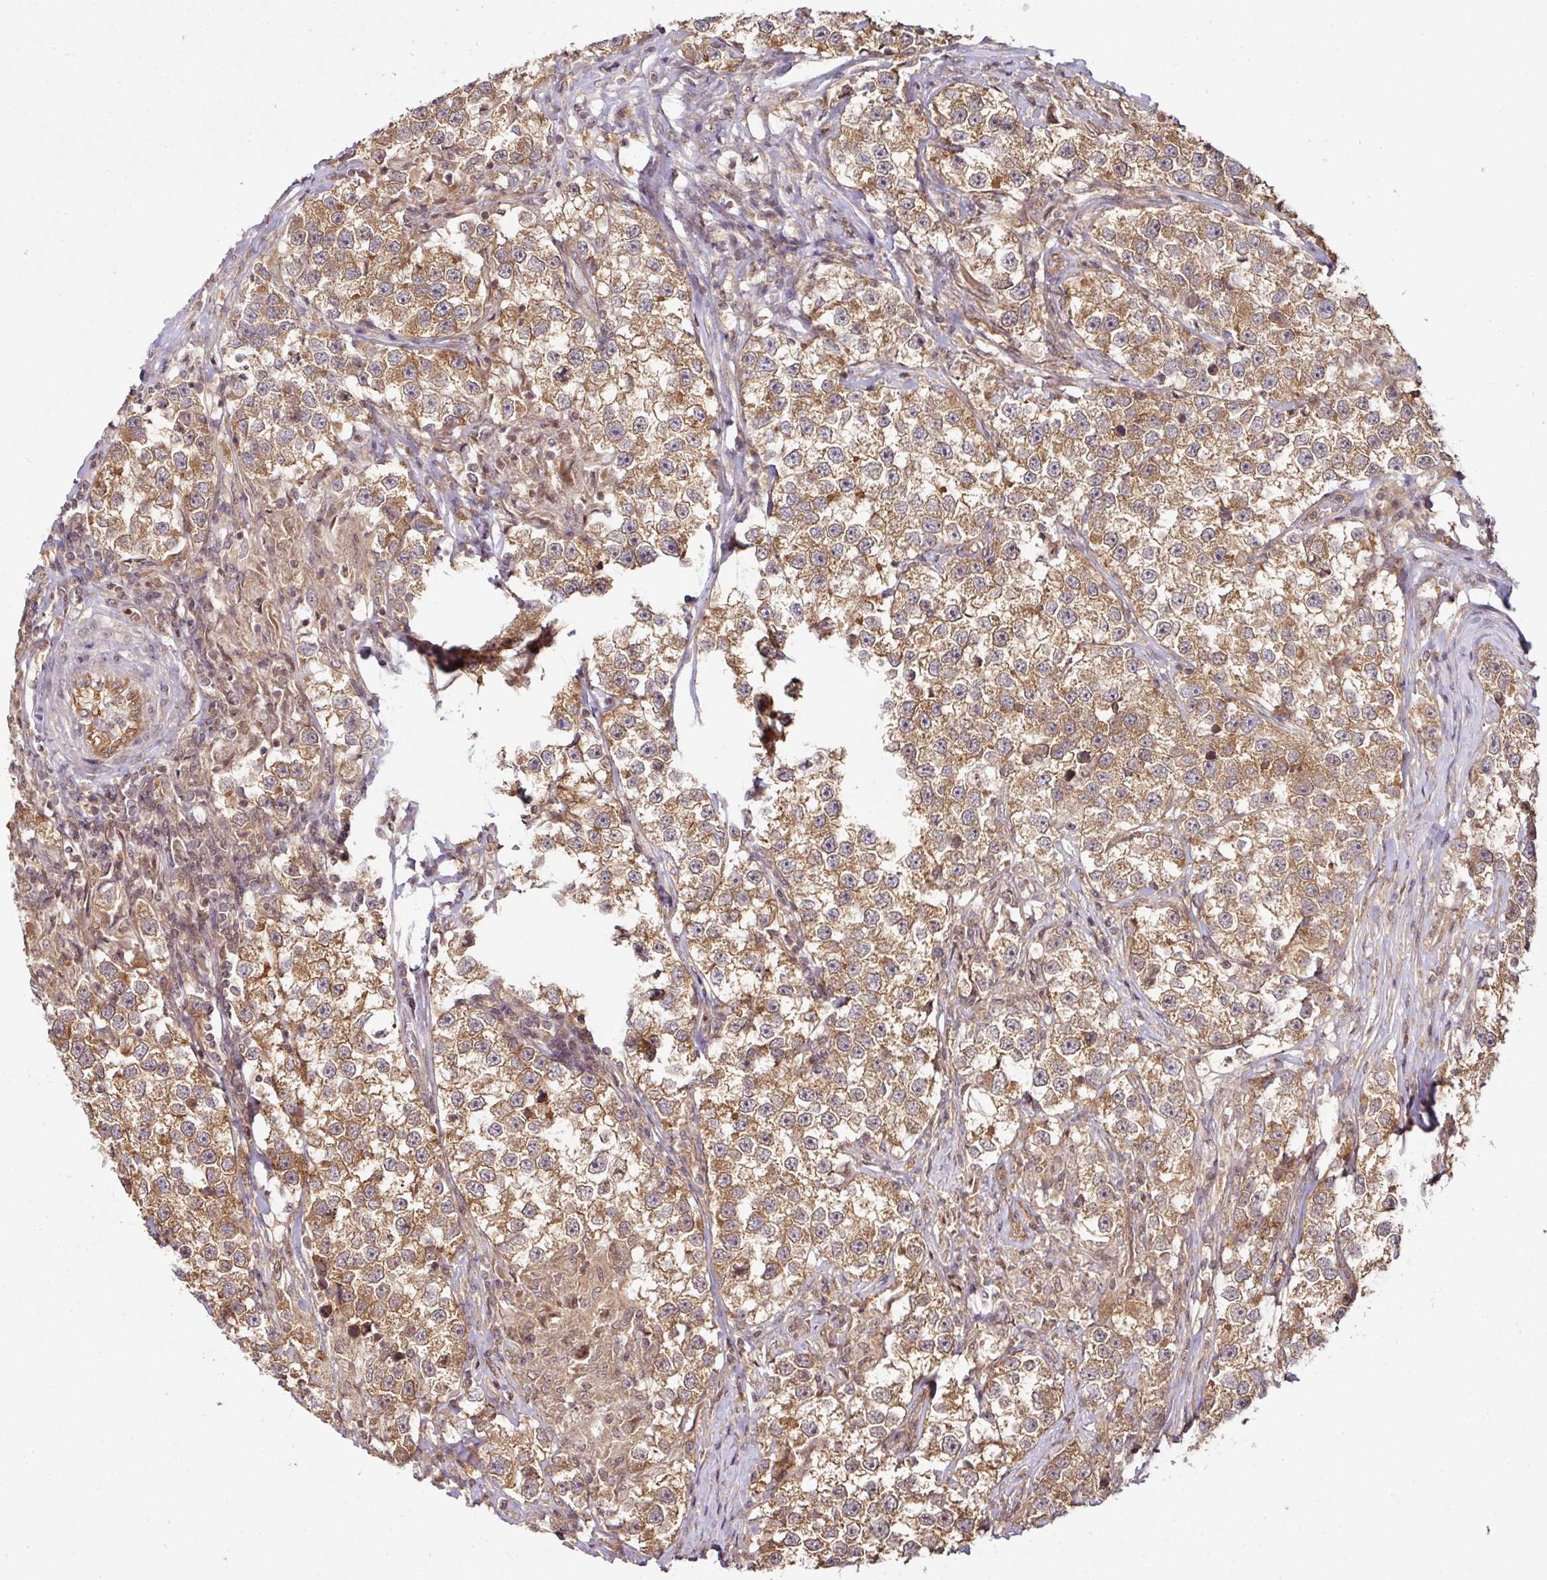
{"staining": {"intensity": "moderate", "quantity": ">75%", "location": "cytoplasmic/membranous"}, "tissue": "testis cancer", "cell_type": "Tumor cells", "image_type": "cancer", "snomed": [{"axis": "morphology", "description": "Seminoma, NOS"}, {"axis": "topography", "description": "Testis"}], "caption": "Protein analysis of testis cancer tissue reveals moderate cytoplasmic/membranous positivity in about >75% of tumor cells.", "gene": "ANKRD18A", "patient": {"sex": "male", "age": 46}}